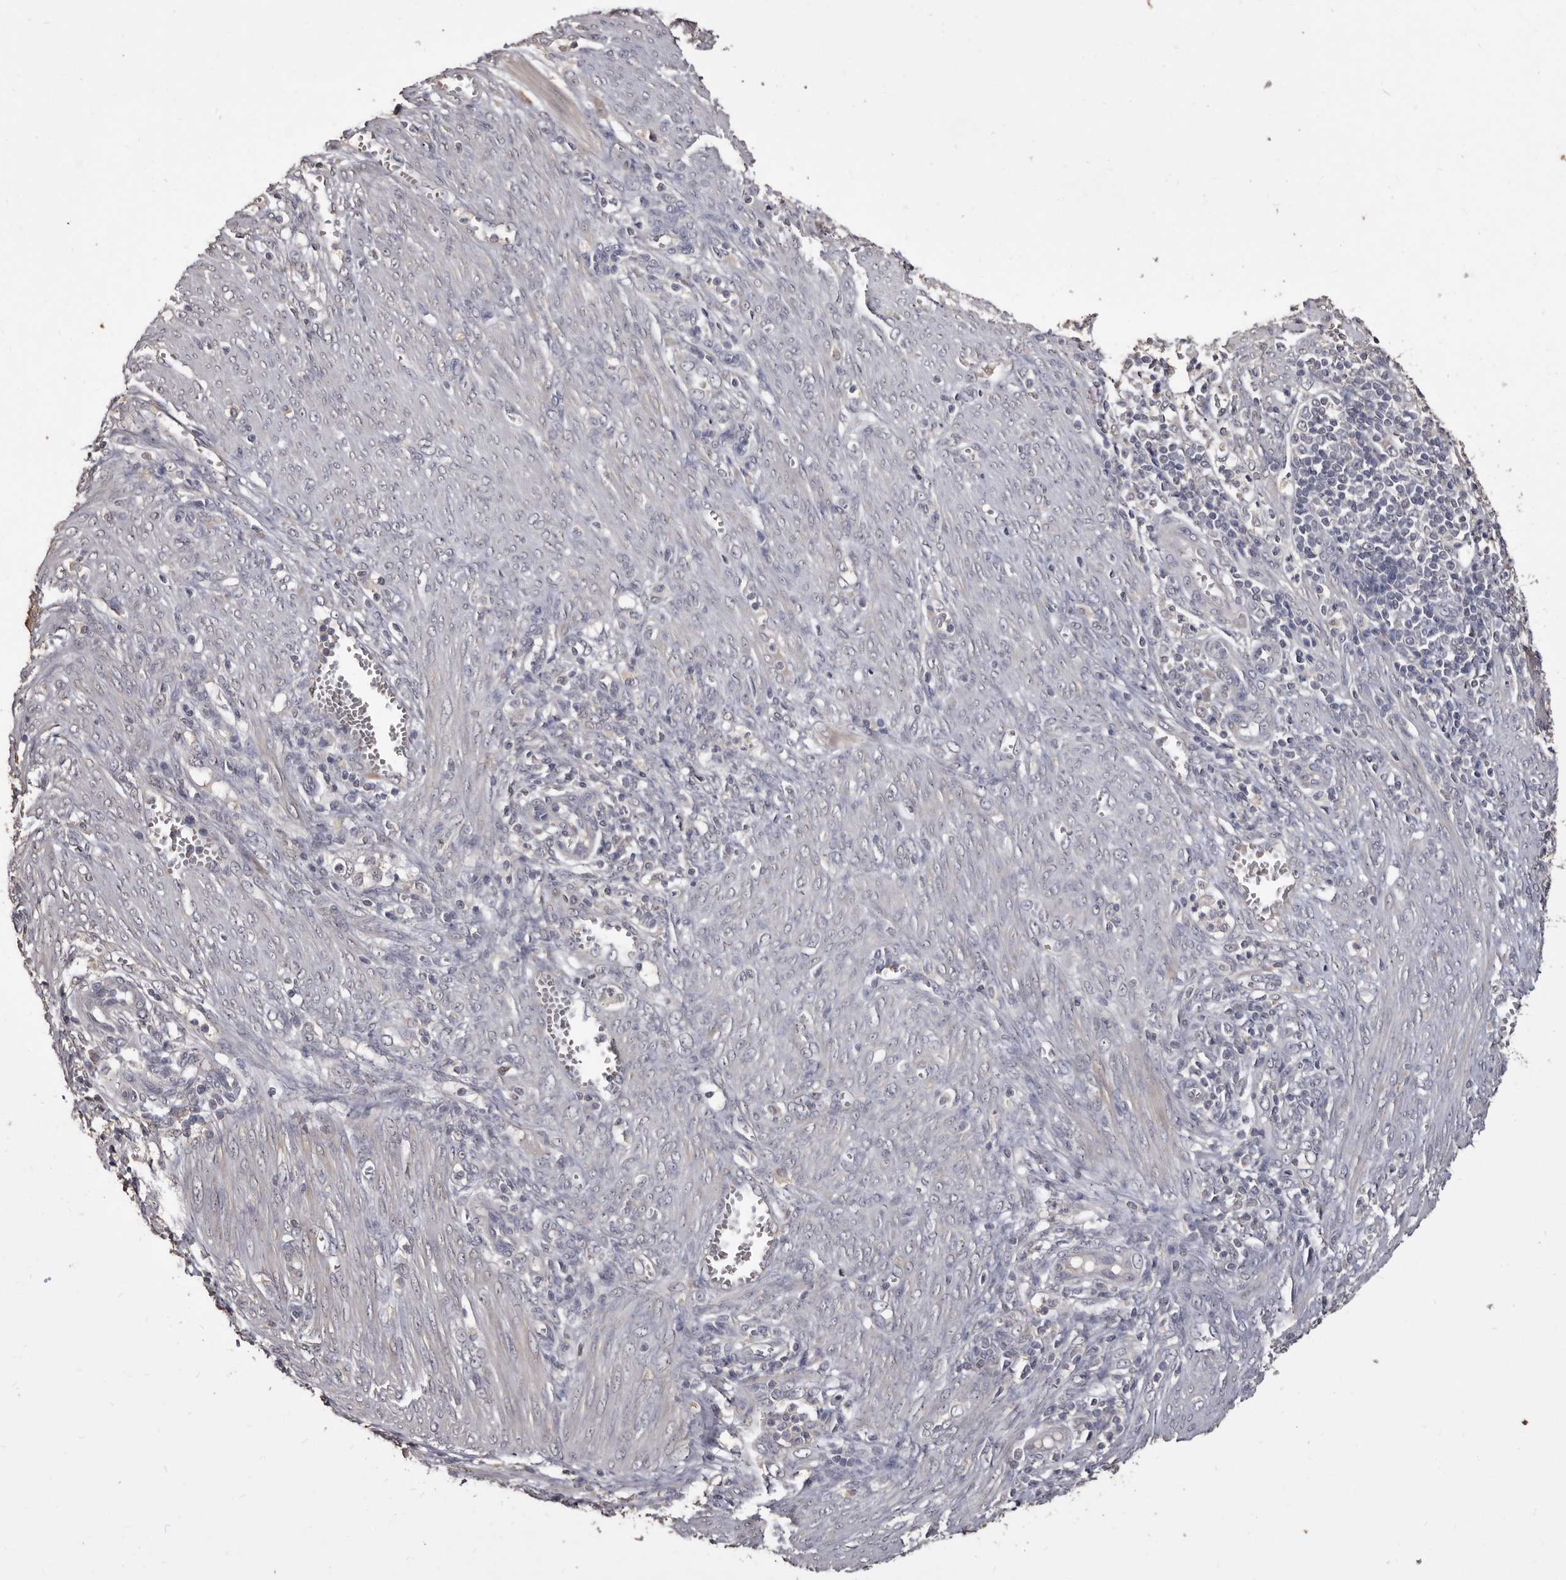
{"staining": {"intensity": "negative", "quantity": "none", "location": "none"}, "tissue": "endometrial cancer", "cell_type": "Tumor cells", "image_type": "cancer", "snomed": [{"axis": "morphology", "description": "Adenocarcinoma, NOS"}, {"axis": "topography", "description": "Endometrium"}], "caption": "Protein analysis of adenocarcinoma (endometrial) demonstrates no significant expression in tumor cells. Nuclei are stained in blue.", "gene": "INAVA", "patient": {"sex": "female", "age": 49}}